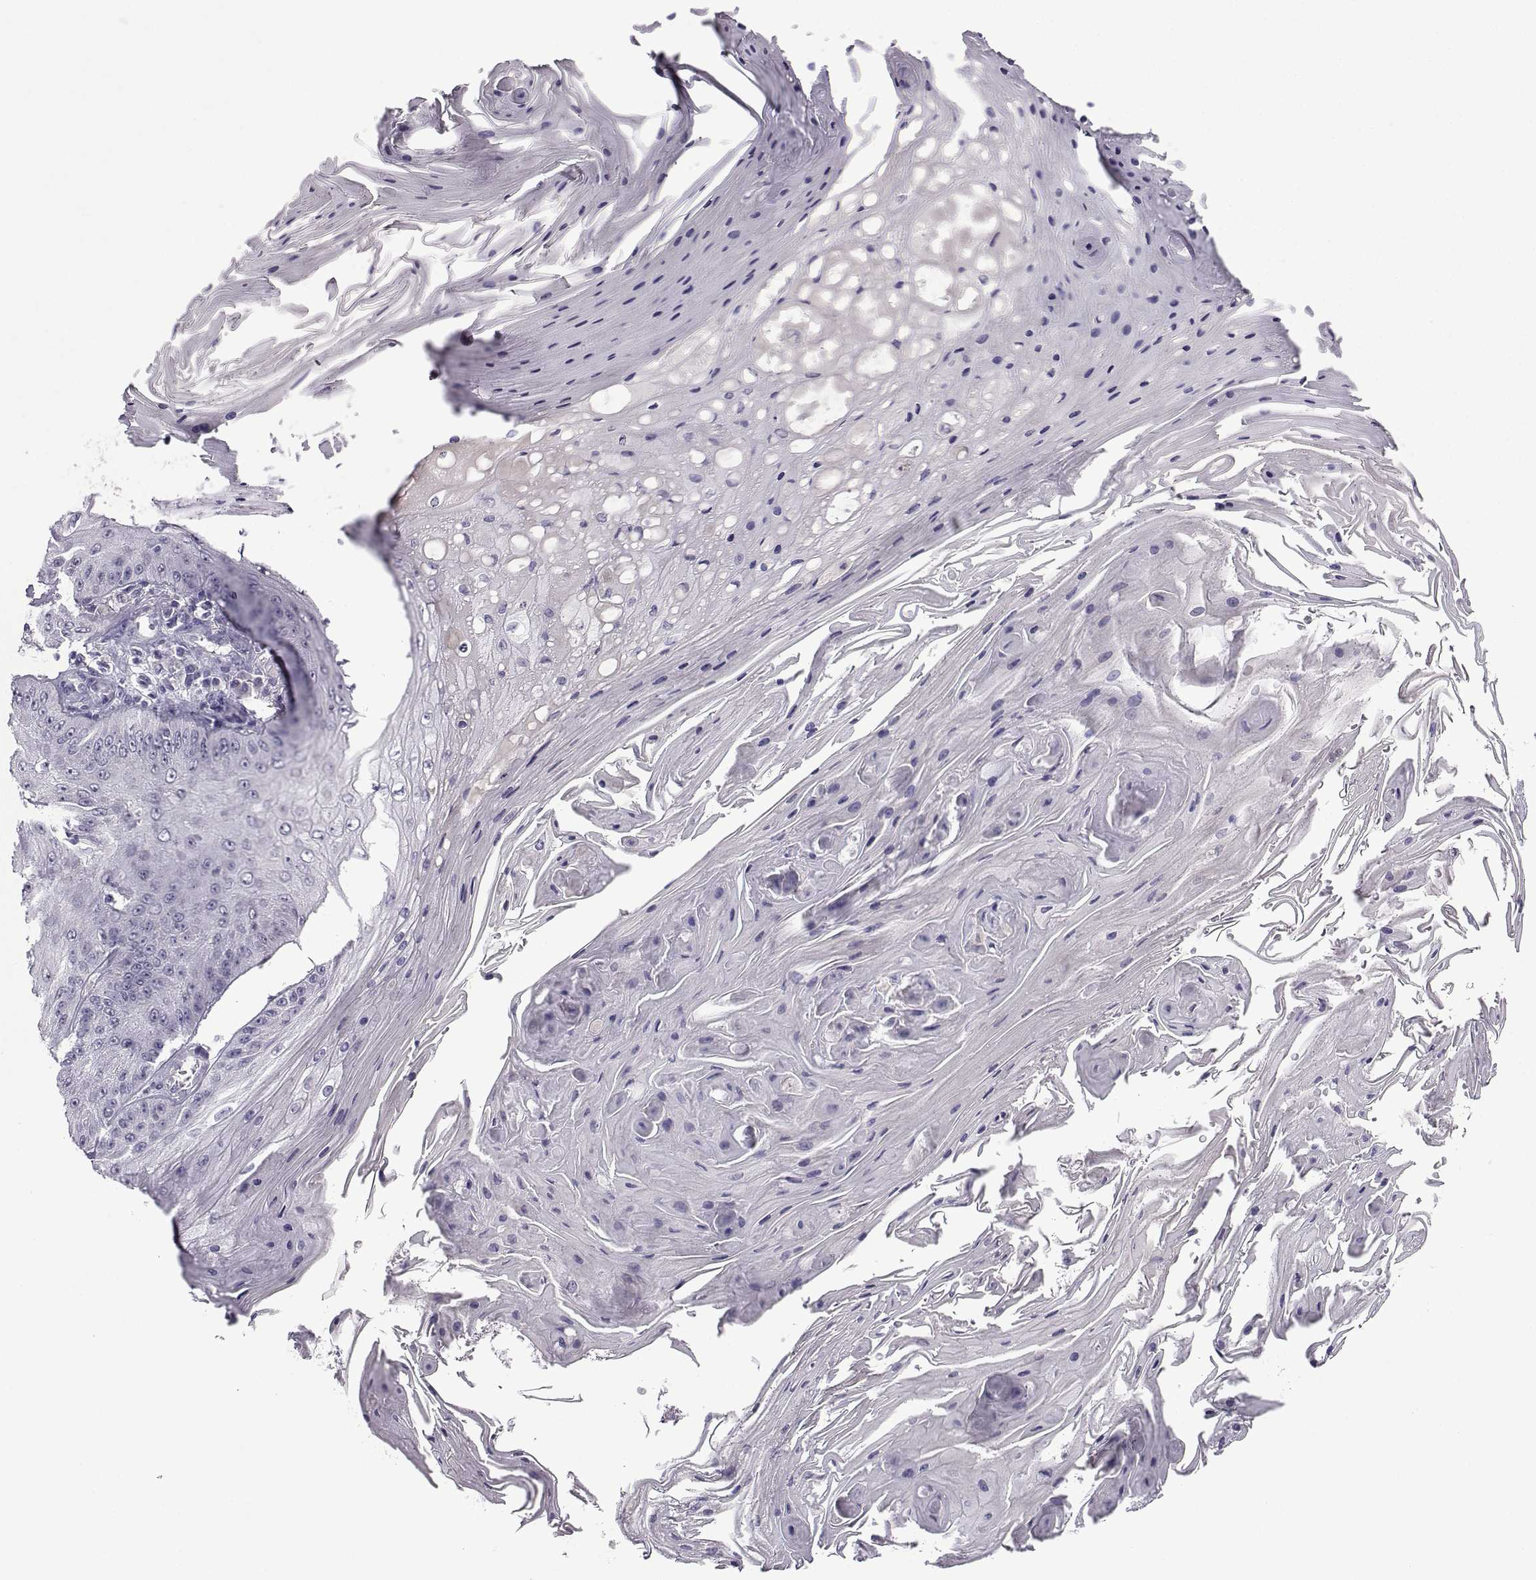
{"staining": {"intensity": "negative", "quantity": "none", "location": "none"}, "tissue": "skin cancer", "cell_type": "Tumor cells", "image_type": "cancer", "snomed": [{"axis": "morphology", "description": "Squamous cell carcinoma, NOS"}, {"axis": "topography", "description": "Skin"}], "caption": "DAB immunohistochemical staining of human skin cancer displays no significant expression in tumor cells.", "gene": "CRYBB1", "patient": {"sex": "male", "age": 70}}